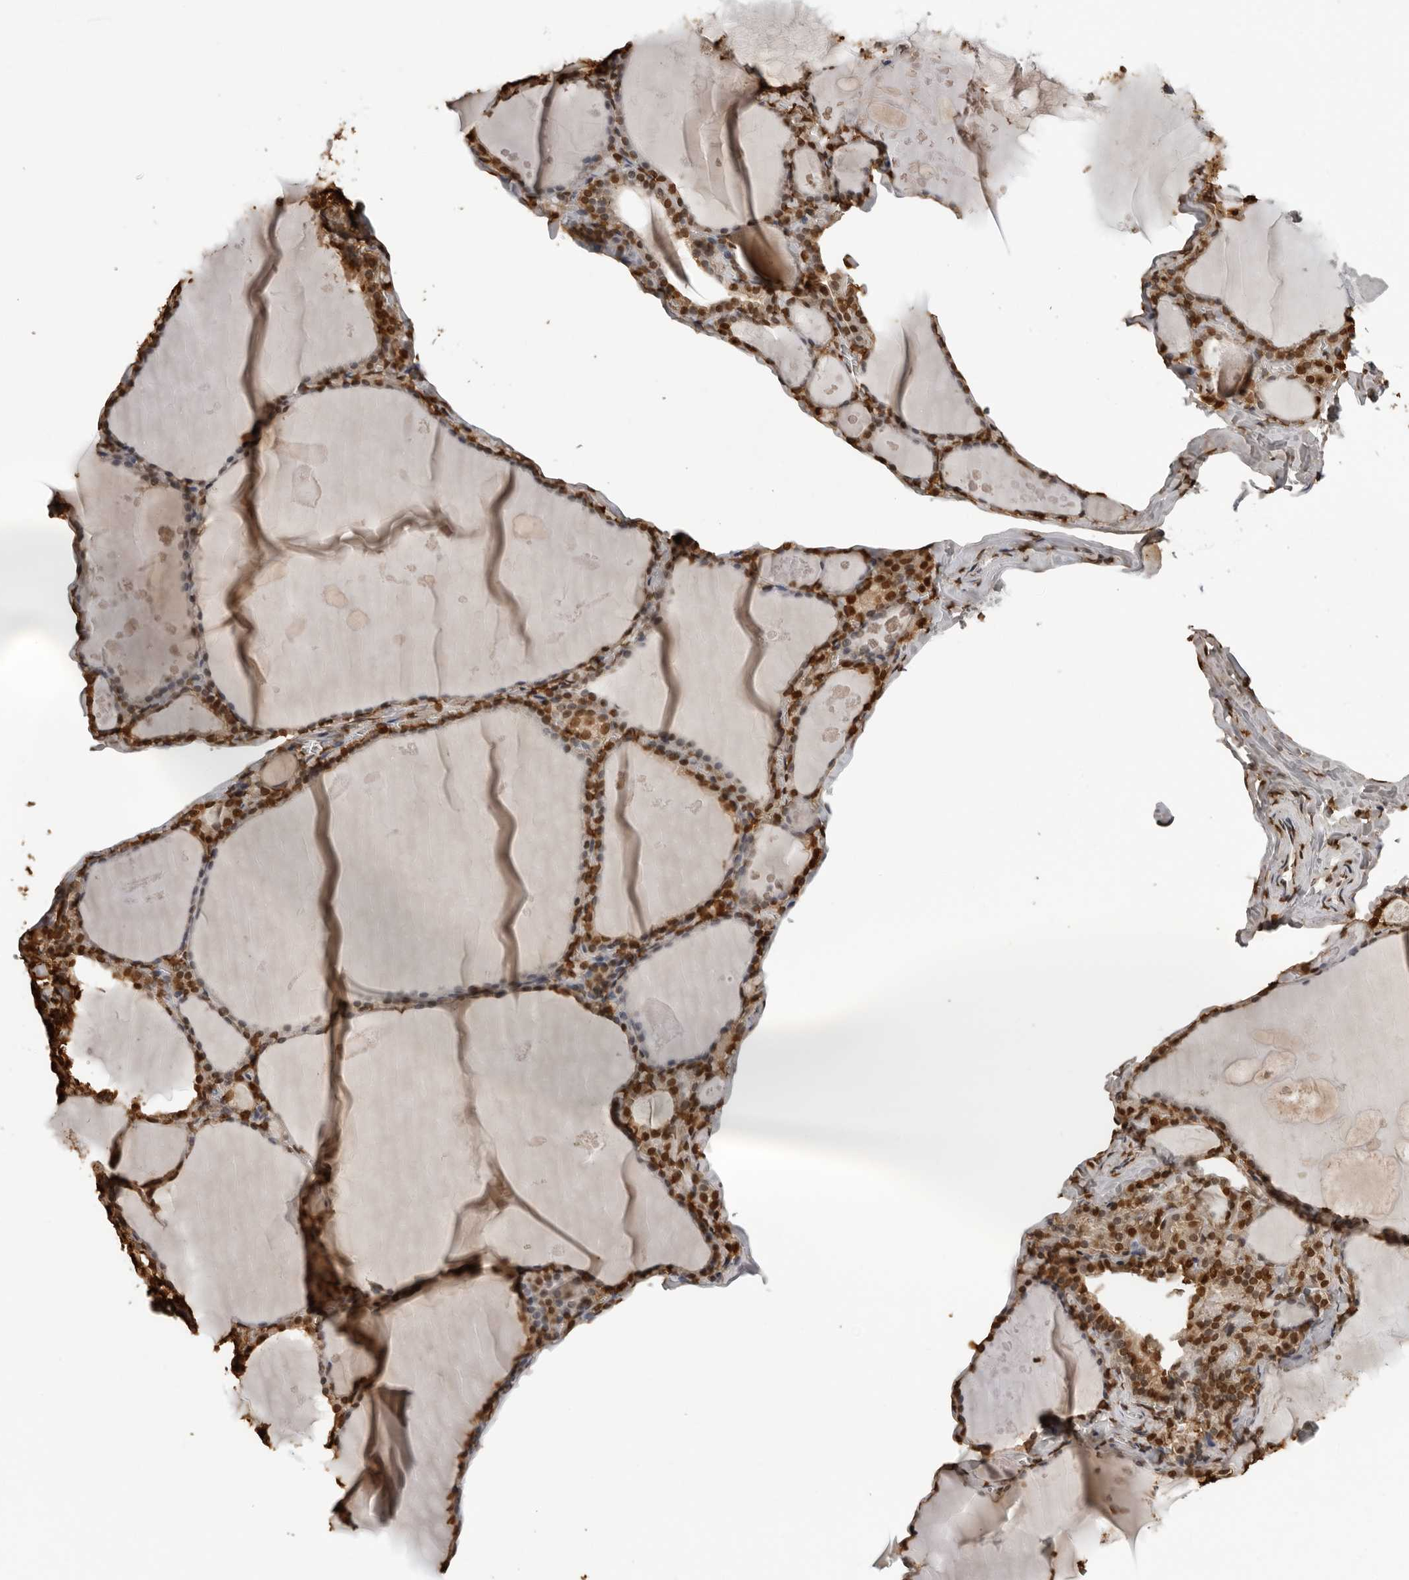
{"staining": {"intensity": "moderate", "quantity": ">75%", "location": "nuclear"}, "tissue": "thyroid gland", "cell_type": "Glandular cells", "image_type": "normal", "snomed": [{"axis": "morphology", "description": "Normal tissue, NOS"}, {"axis": "topography", "description": "Thyroid gland"}], "caption": "The immunohistochemical stain highlights moderate nuclear expression in glandular cells of unremarkable thyroid gland.", "gene": "ZFP91", "patient": {"sex": "male", "age": 56}}